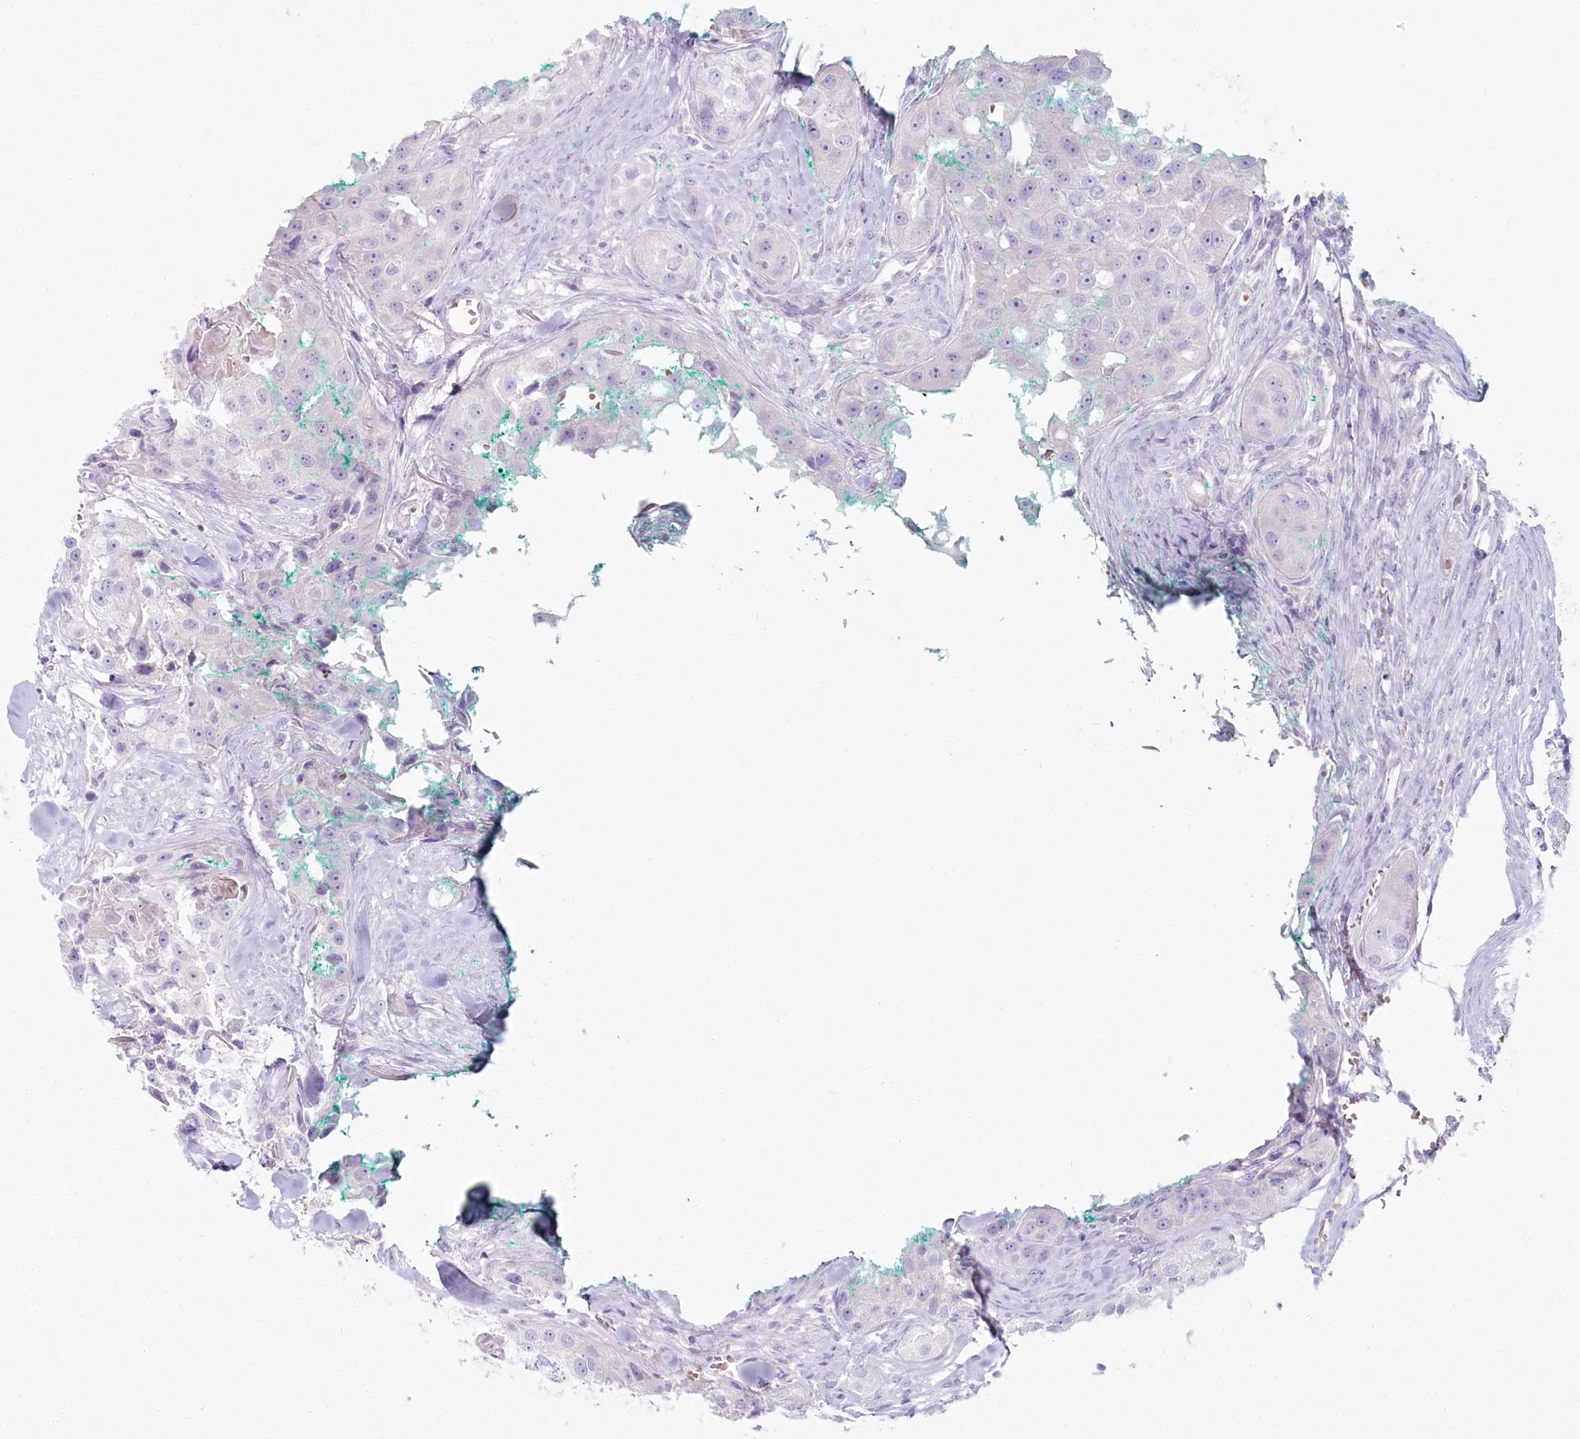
{"staining": {"intensity": "negative", "quantity": "none", "location": "none"}, "tissue": "head and neck cancer", "cell_type": "Tumor cells", "image_type": "cancer", "snomed": [{"axis": "morphology", "description": "Normal tissue, NOS"}, {"axis": "morphology", "description": "Squamous cell carcinoma, NOS"}, {"axis": "topography", "description": "Skeletal muscle"}, {"axis": "topography", "description": "Head-Neck"}], "caption": "High power microscopy micrograph of an immunohistochemistry (IHC) micrograph of head and neck cancer, revealing no significant staining in tumor cells. Brightfield microscopy of IHC stained with DAB (3,3'-diaminobenzidine) (brown) and hematoxylin (blue), captured at high magnification.", "gene": "IFIT5", "patient": {"sex": "male", "age": 51}}